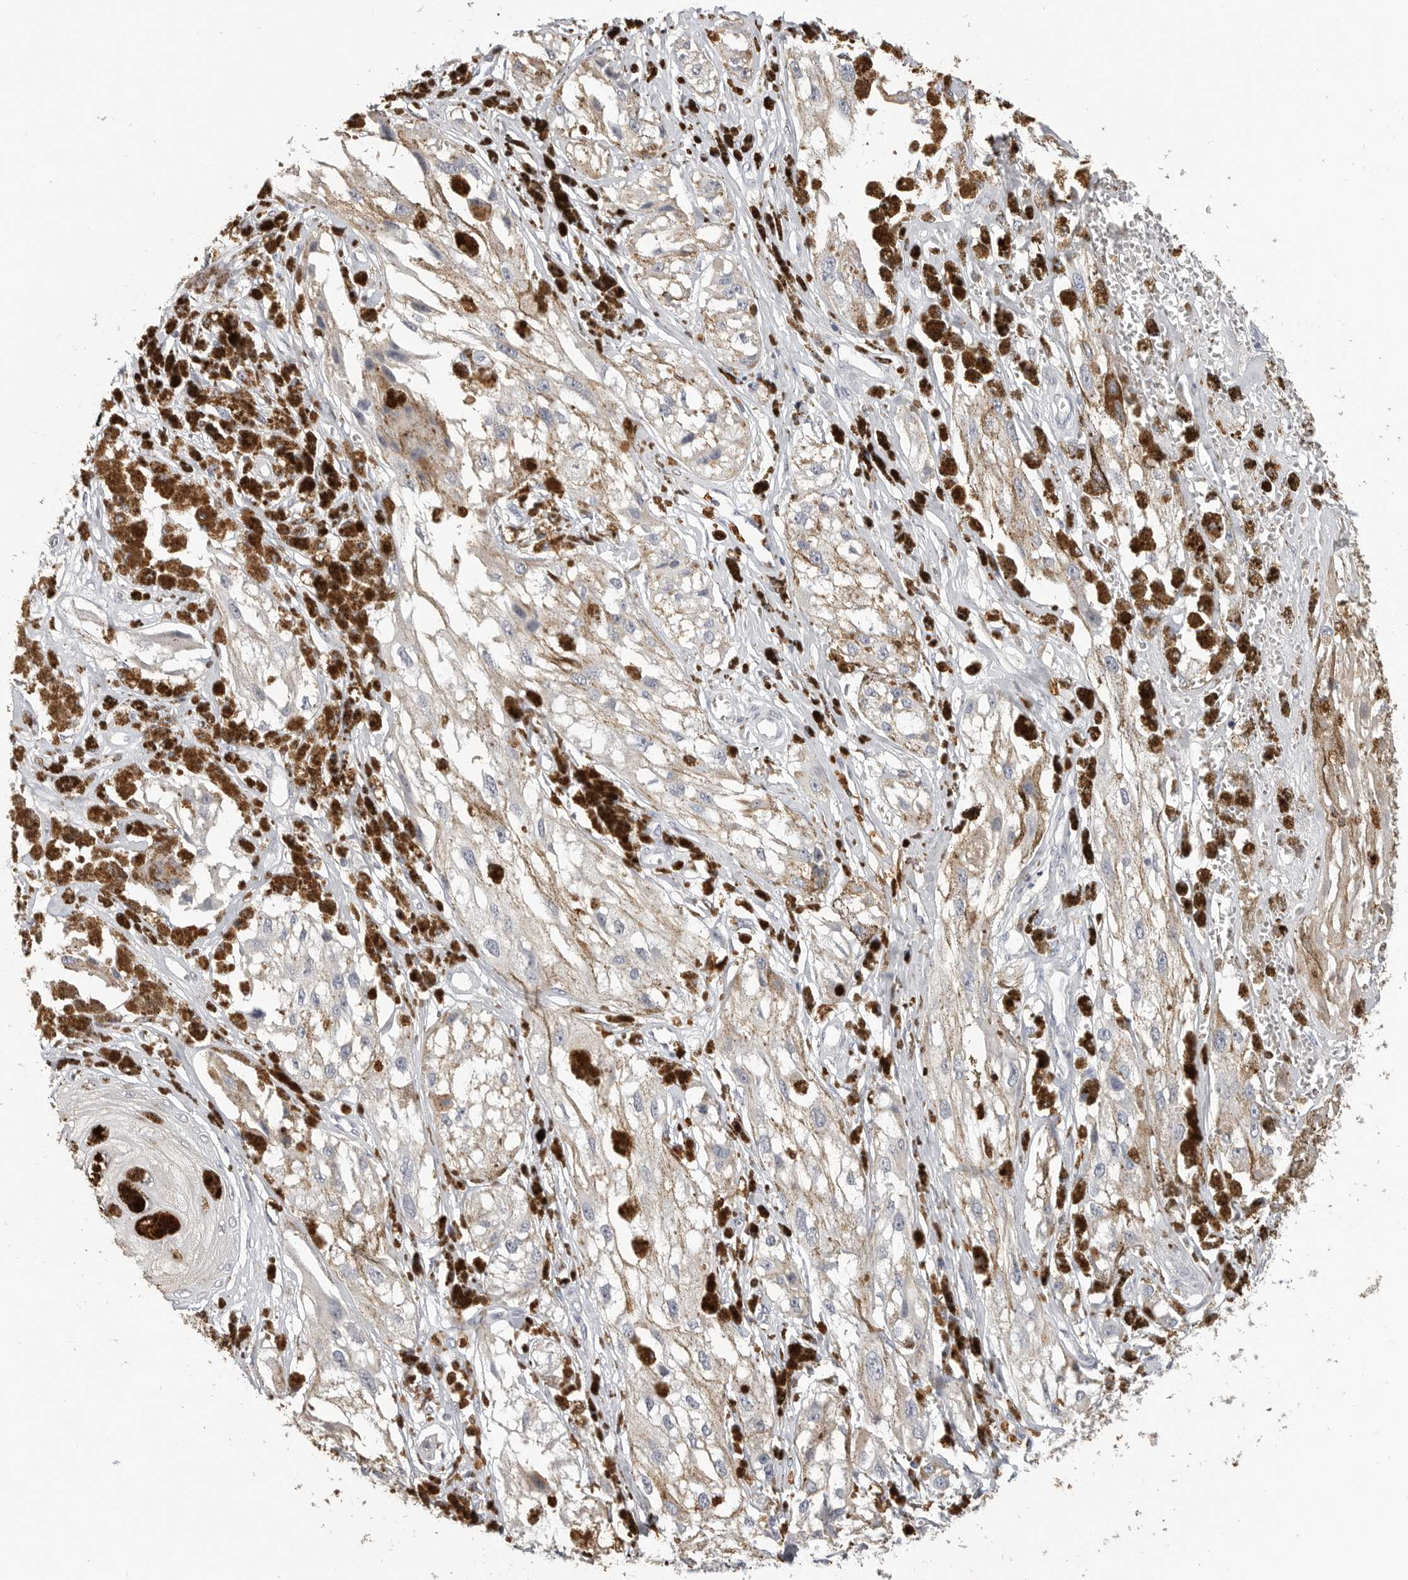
{"staining": {"intensity": "negative", "quantity": "none", "location": "none"}, "tissue": "melanoma", "cell_type": "Tumor cells", "image_type": "cancer", "snomed": [{"axis": "morphology", "description": "Malignant melanoma, NOS"}, {"axis": "topography", "description": "Skin"}], "caption": "IHC histopathology image of neoplastic tissue: human melanoma stained with DAB (3,3'-diaminobenzidine) reveals no significant protein staining in tumor cells.", "gene": "LTBR", "patient": {"sex": "male", "age": 88}}